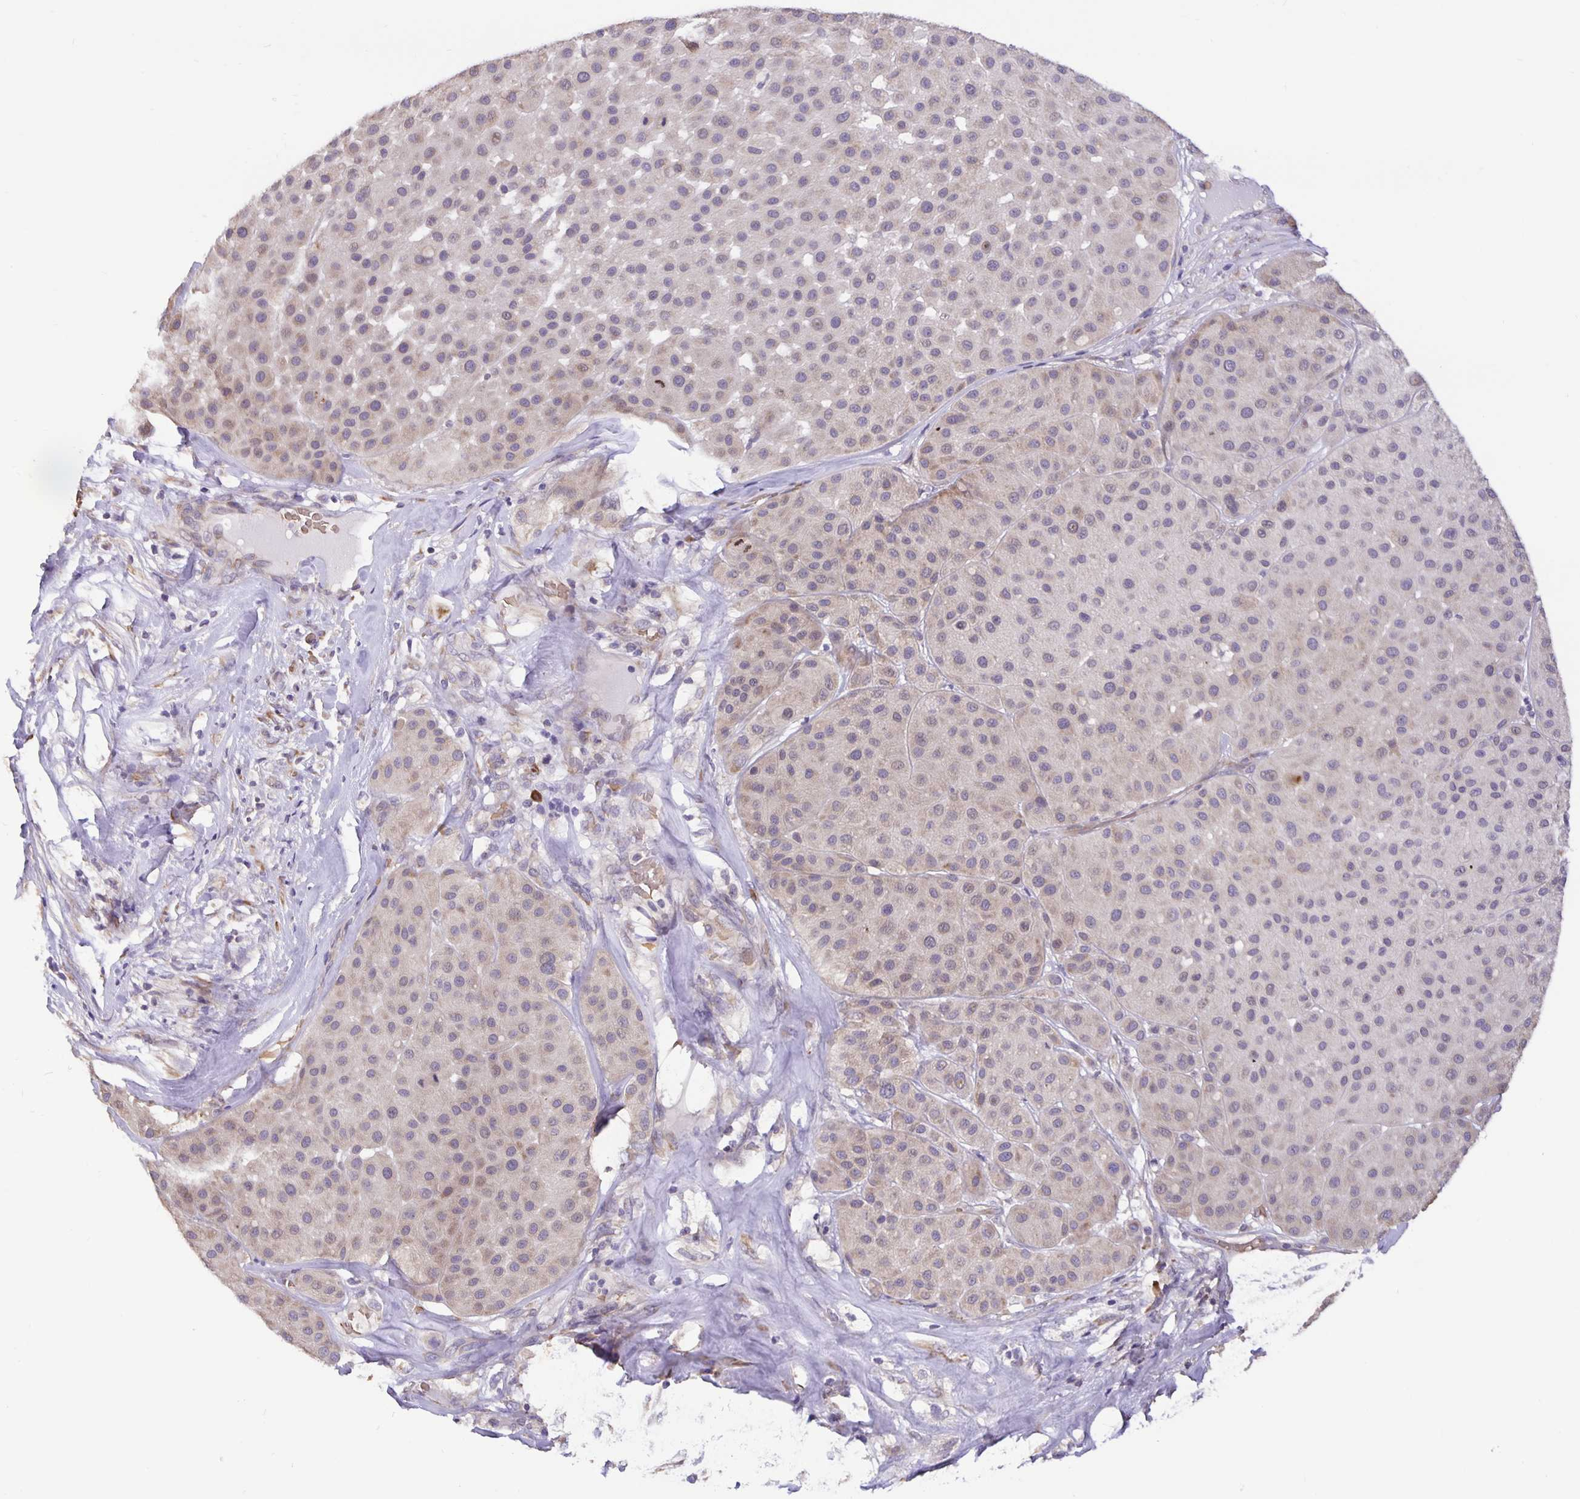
{"staining": {"intensity": "weak", "quantity": "<25%", "location": "cytoplasmic/membranous"}, "tissue": "melanoma", "cell_type": "Tumor cells", "image_type": "cancer", "snomed": [{"axis": "morphology", "description": "Malignant melanoma, Metastatic site"}, {"axis": "topography", "description": "Smooth muscle"}], "caption": "This is an IHC photomicrograph of human melanoma. There is no staining in tumor cells.", "gene": "TMEM71", "patient": {"sex": "male", "age": 41}}